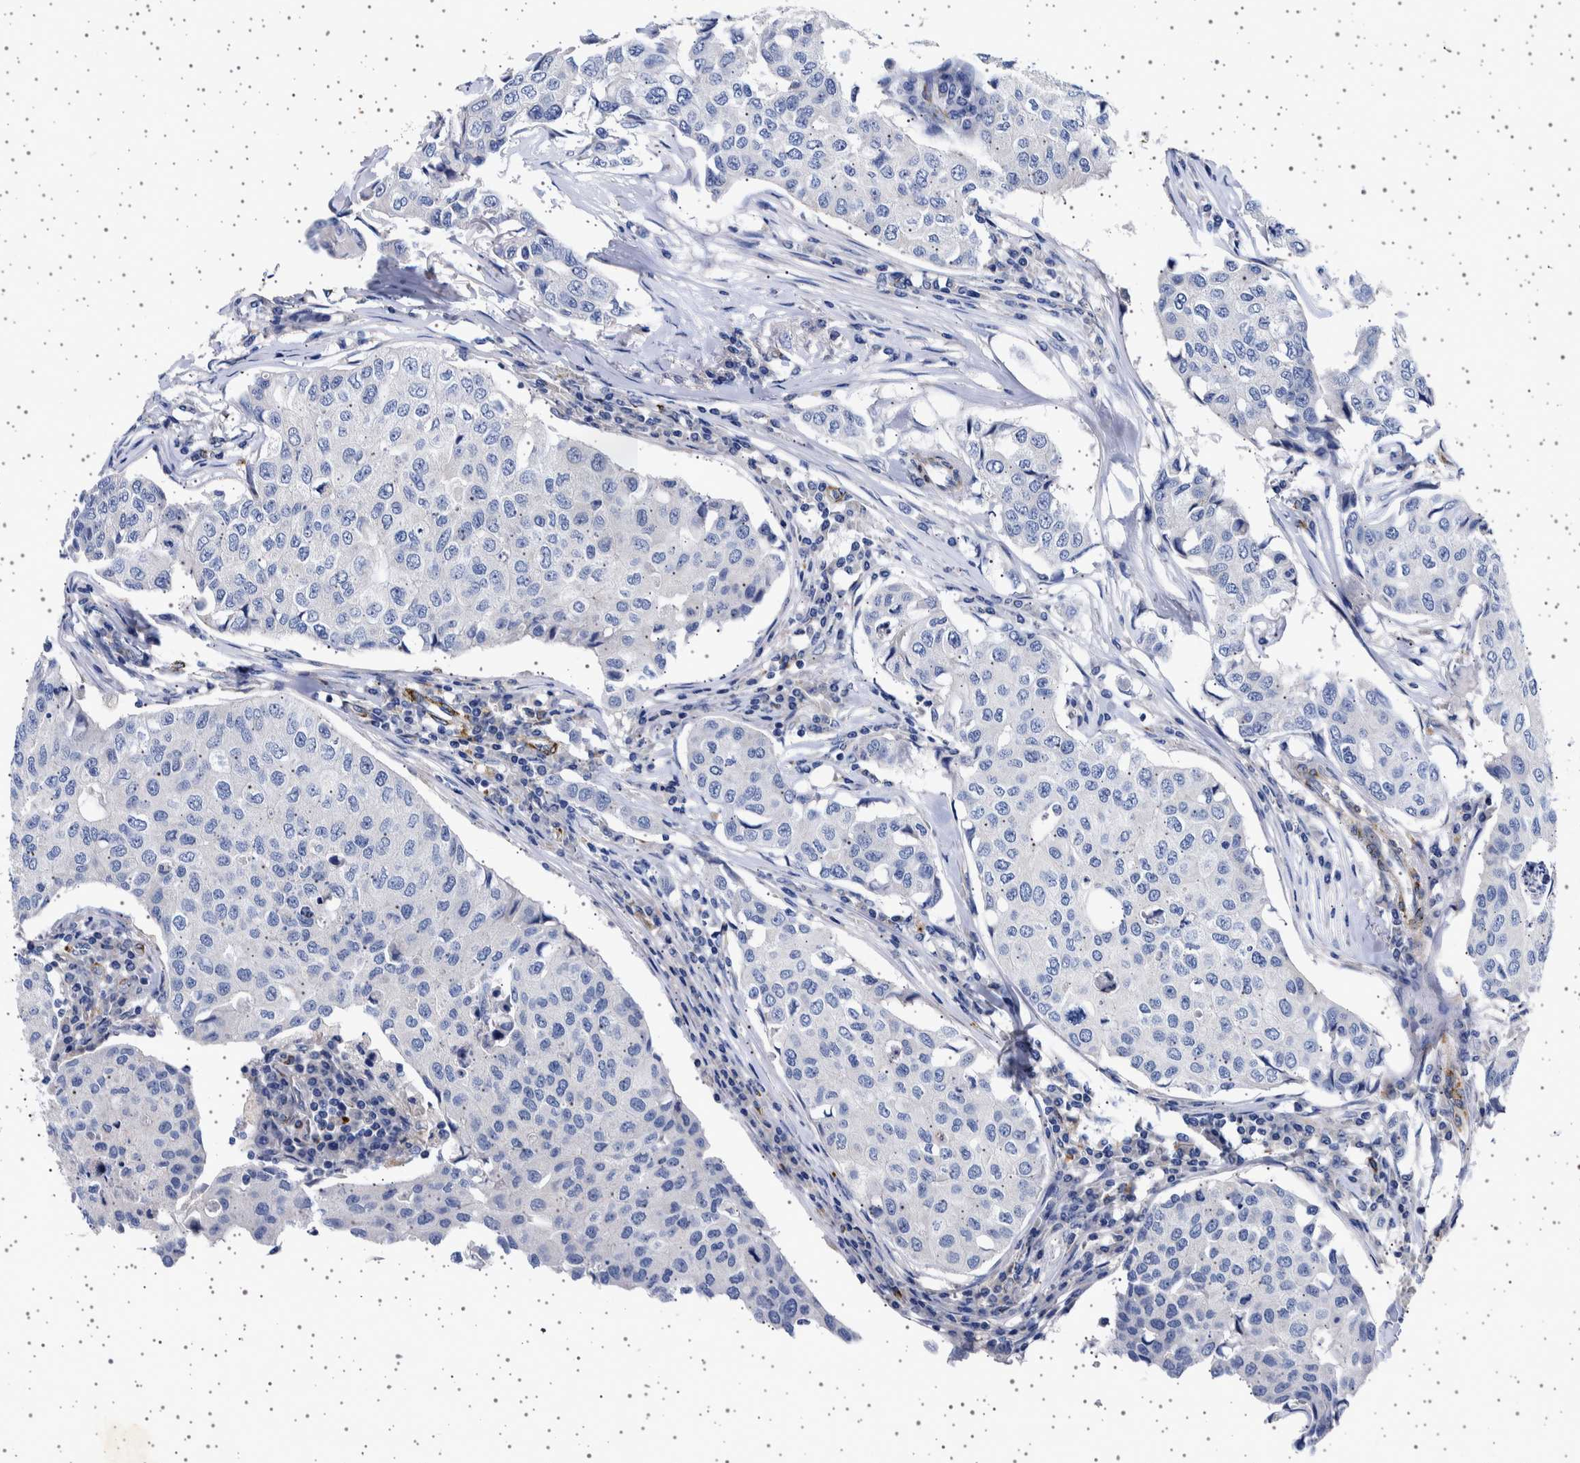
{"staining": {"intensity": "negative", "quantity": "none", "location": "none"}, "tissue": "breast cancer", "cell_type": "Tumor cells", "image_type": "cancer", "snomed": [{"axis": "morphology", "description": "Duct carcinoma"}, {"axis": "topography", "description": "Breast"}], "caption": "Infiltrating ductal carcinoma (breast) stained for a protein using immunohistochemistry reveals no staining tumor cells.", "gene": "SEPTIN4", "patient": {"sex": "female", "age": 80}}